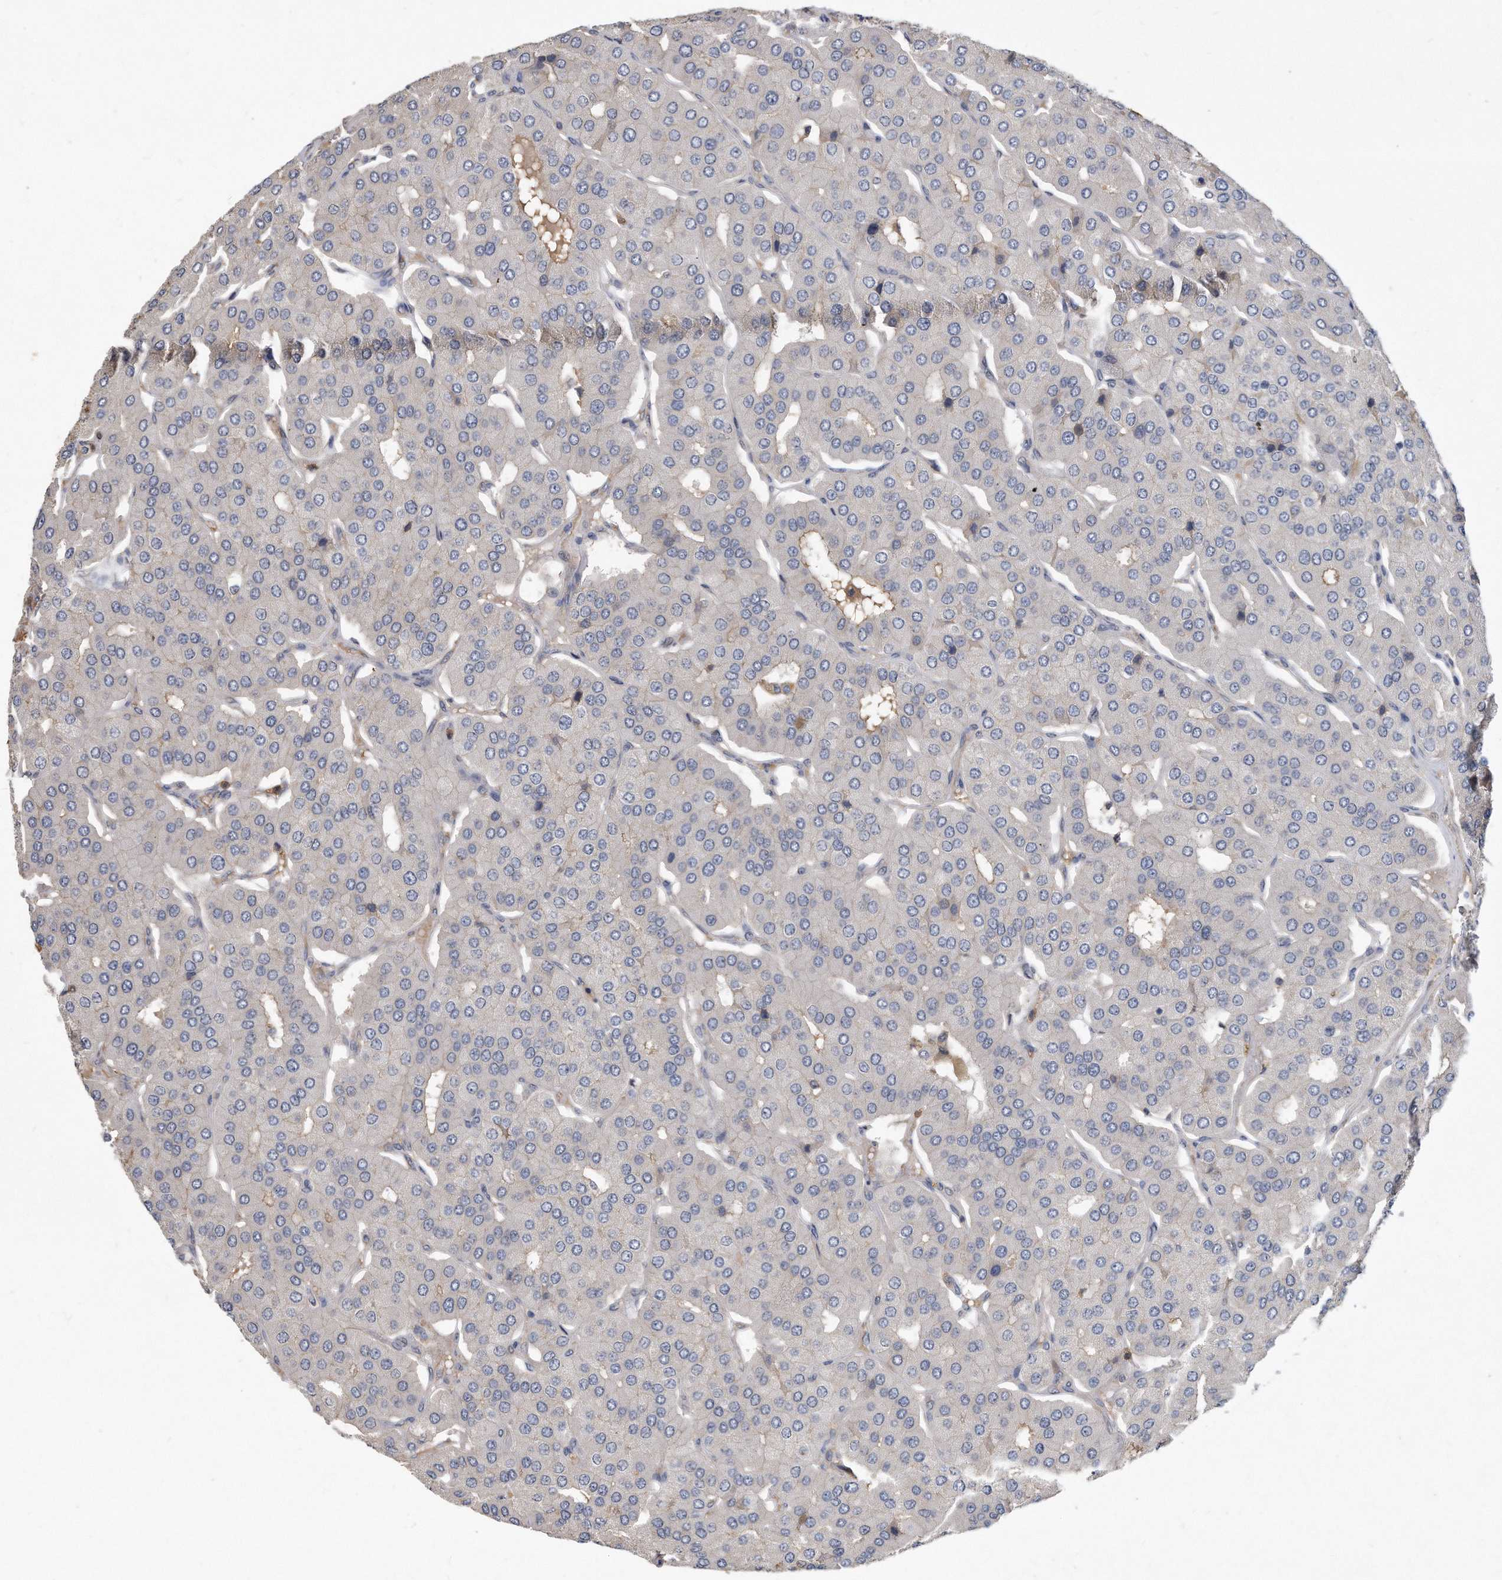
{"staining": {"intensity": "negative", "quantity": "none", "location": "none"}, "tissue": "parathyroid gland", "cell_type": "Glandular cells", "image_type": "normal", "snomed": [{"axis": "morphology", "description": "Normal tissue, NOS"}, {"axis": "morphology", "description": "Adenoma, NOS"}, {"axis": "topography", "description": "Parathyroid gland"}], "caption": "DAB immunohistochemical staining of unremarkable human parathyroid gland reveals no significant positivity in glandular cells.", "gene": "HOMER3", "patient": {"sex": "female", "age": 86}}